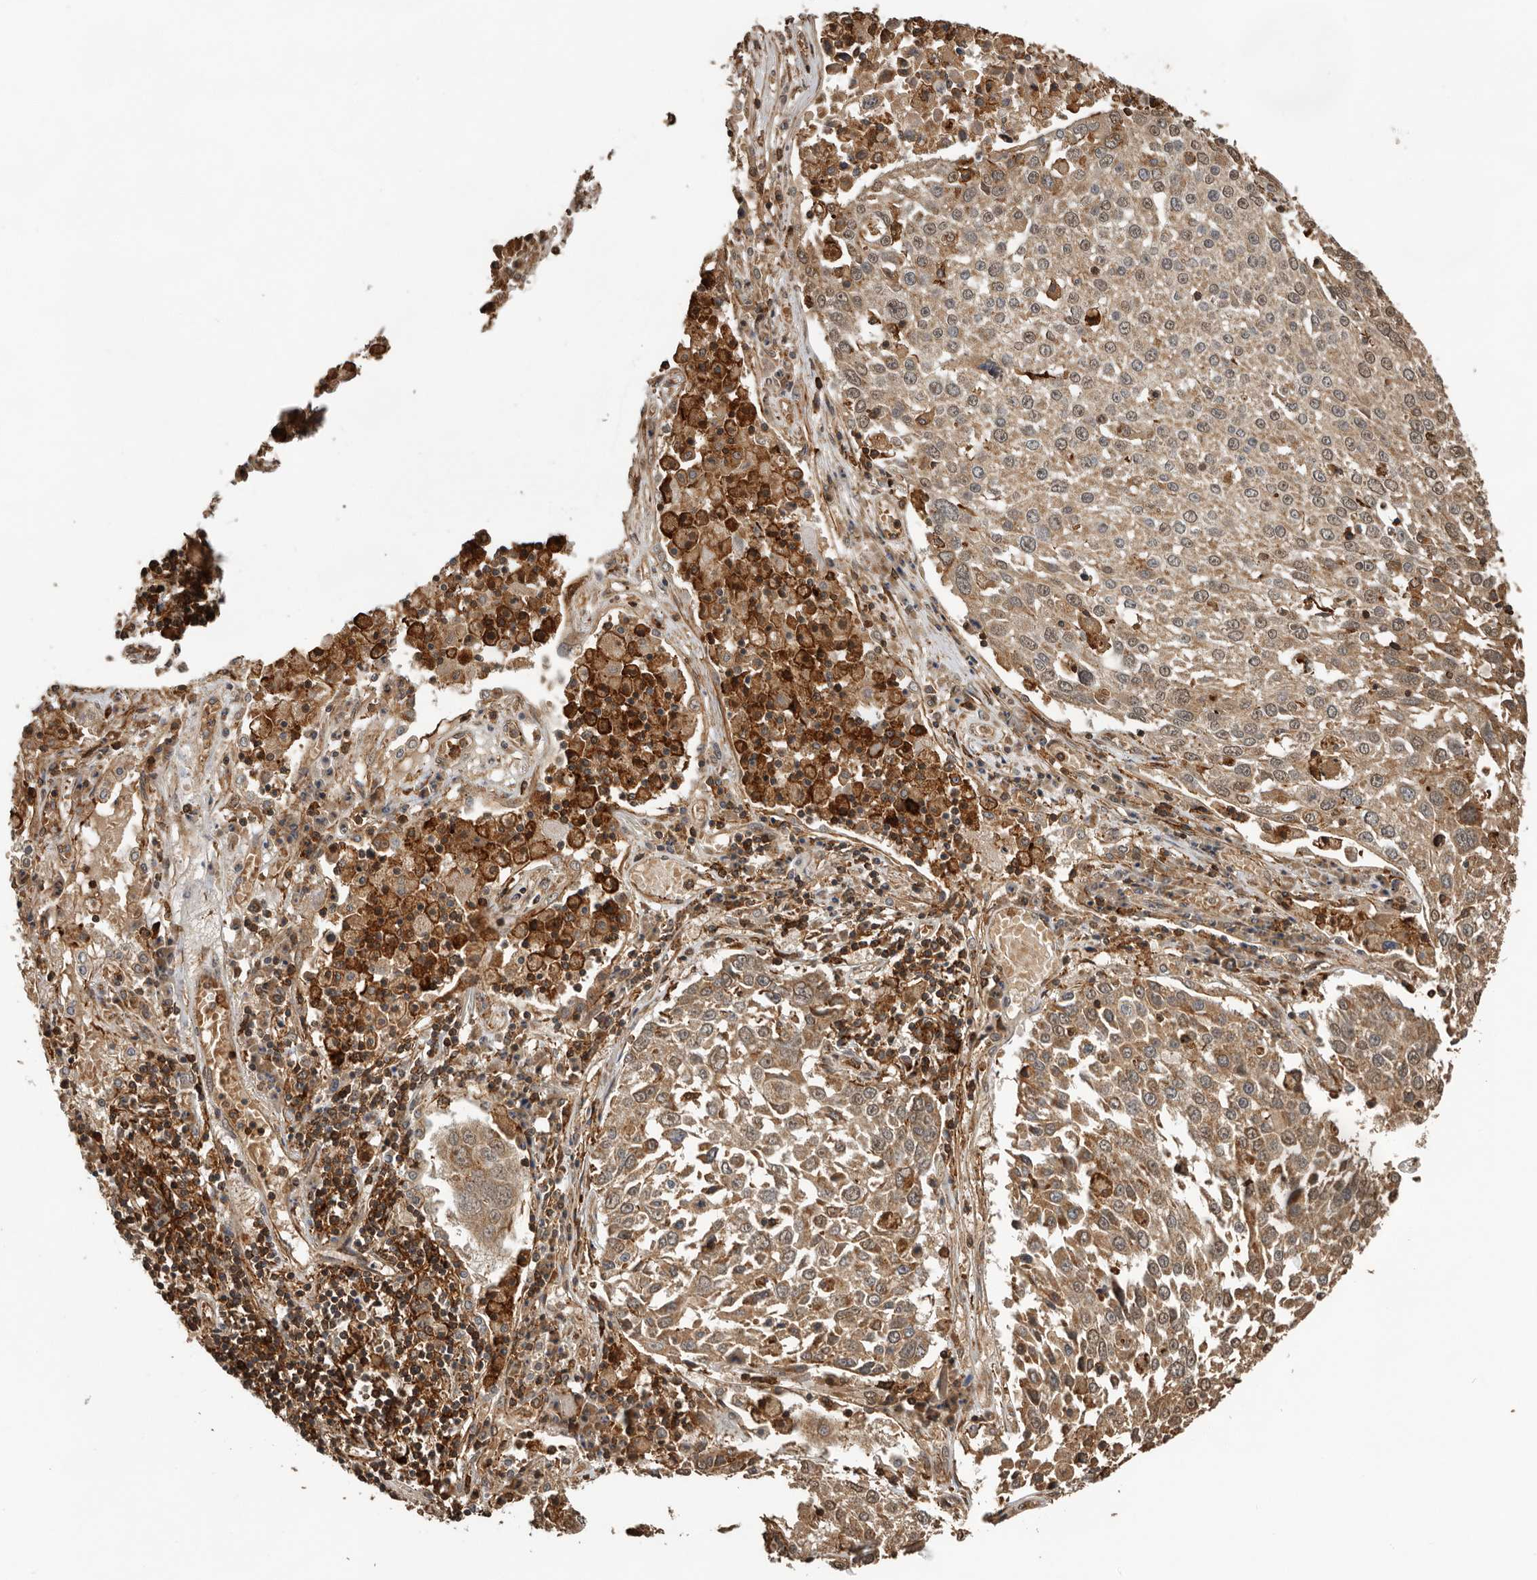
{"staining": {"intensity": "moderate", "quantity": ">75%", "location": "cytoplasmic/membranous"}, "tissue": "lung cancer", "cell_type": "Tumor cells", "image_type": "cancer", "snomed": [{"axis": "morphology", "description": "Squamous cell carcinoma, NOS"}, {"axis": "topography", "description": "Lung"}], "caption": "About >75% of tumor cells in human lung cancer reveal moderate cytoplasmic/membranous protein positivity as visualized by brown immunohistochemical staining.", "gene": "RNF157", "patient": {"sex": "male", "age": 65}}